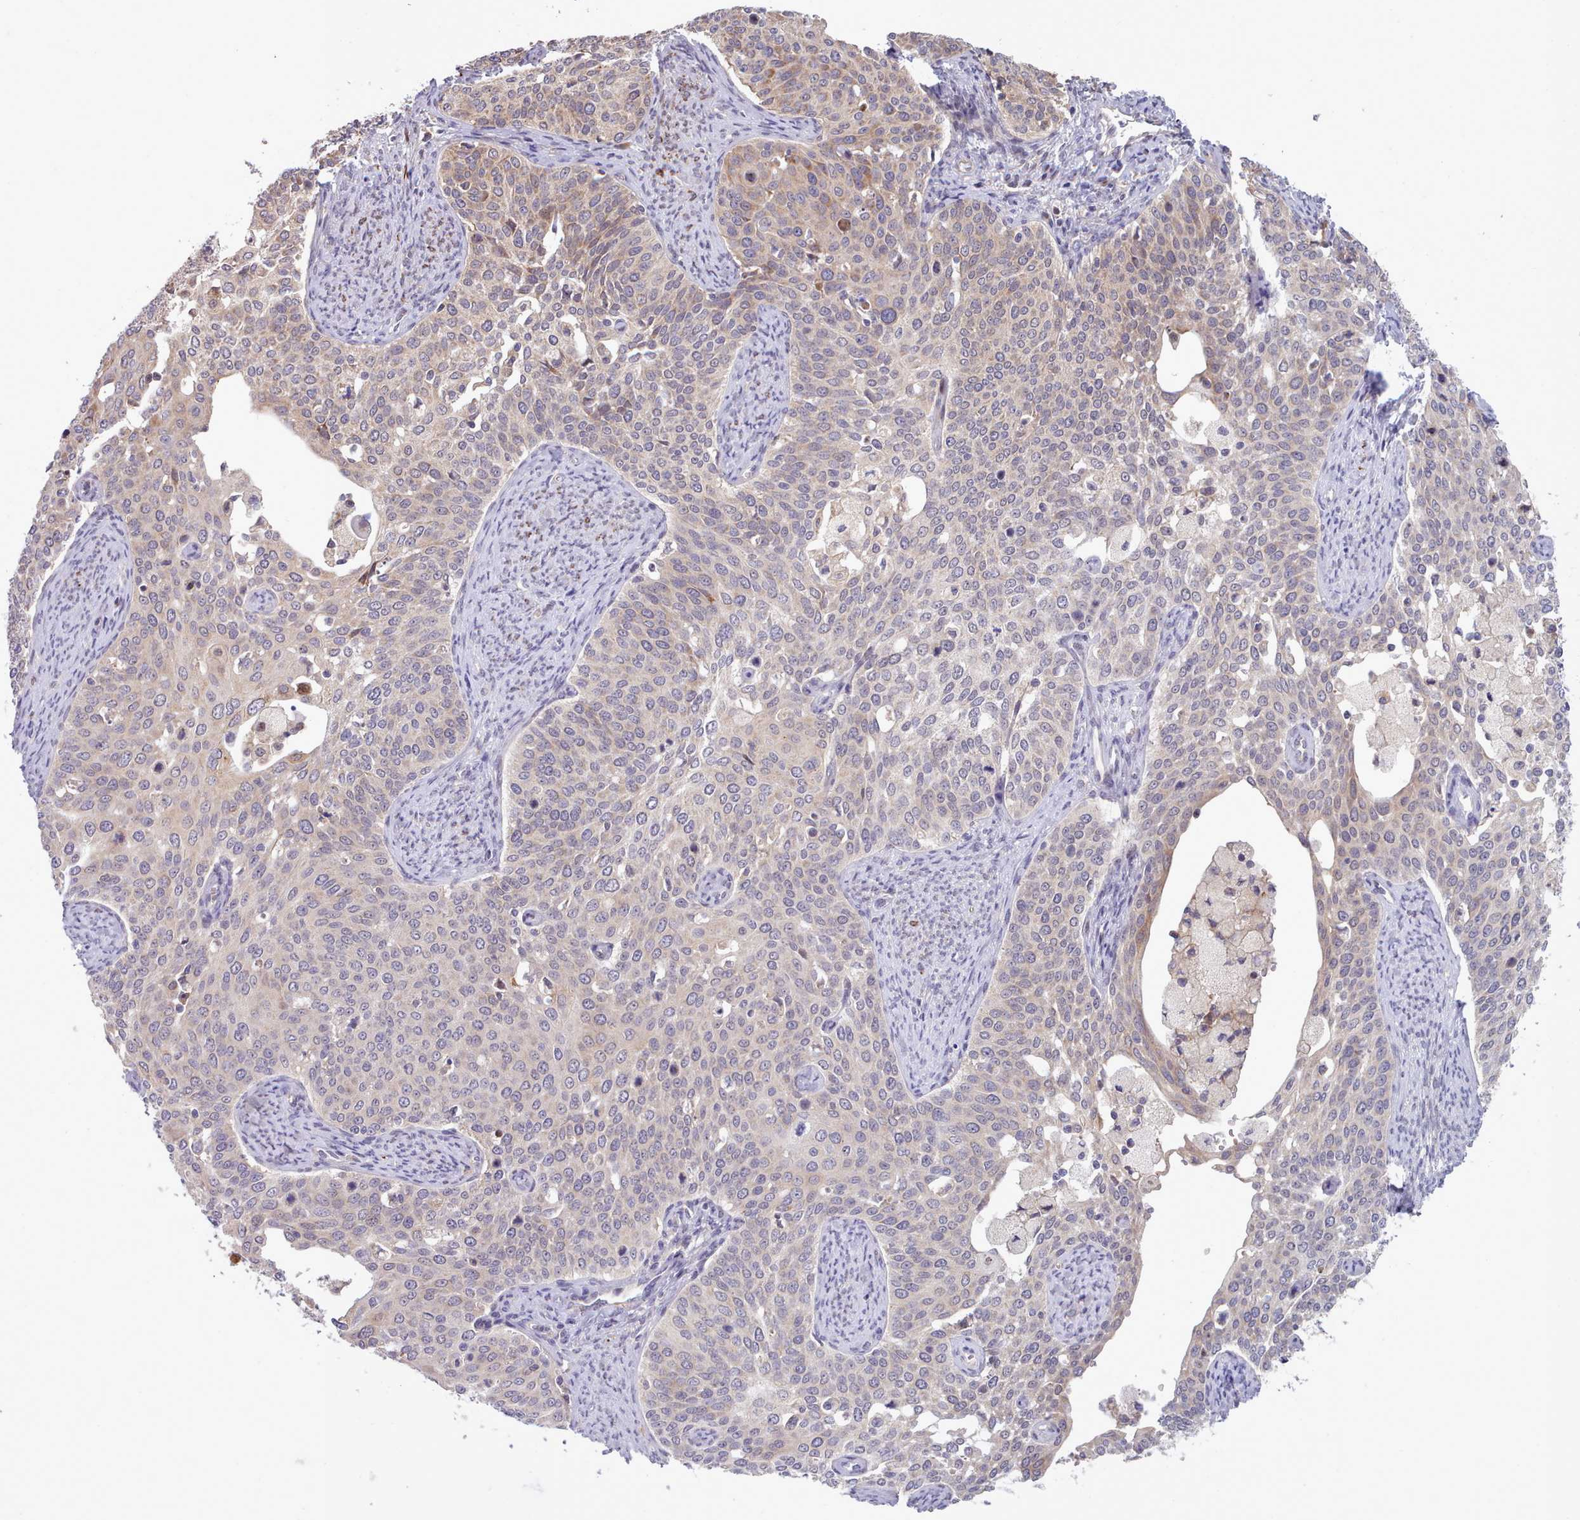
{"staining": {"intensity": "weak", "quantity": "<25%", "location": "cytoplasmic/membranous"}, "tissue": "cervical cancer", "cell_type": "Tumor cells", "image_type": "cancer", "snomed": [{"axis": "morphology", "description": "Squamous cell carcinoma, NOS"}, {"axis": "topography", "description": "Cervix"}], "caption": "Tumor cells are negative for protein expression in human squamous cell carcinoma (cervical). (Stains: DAB IHC with hematoxylin counter stain, Microscopy: brightfield microscopy at high magnification).", "gene": "TRIM26", "patient": {"sex": "female", "age": 44}}